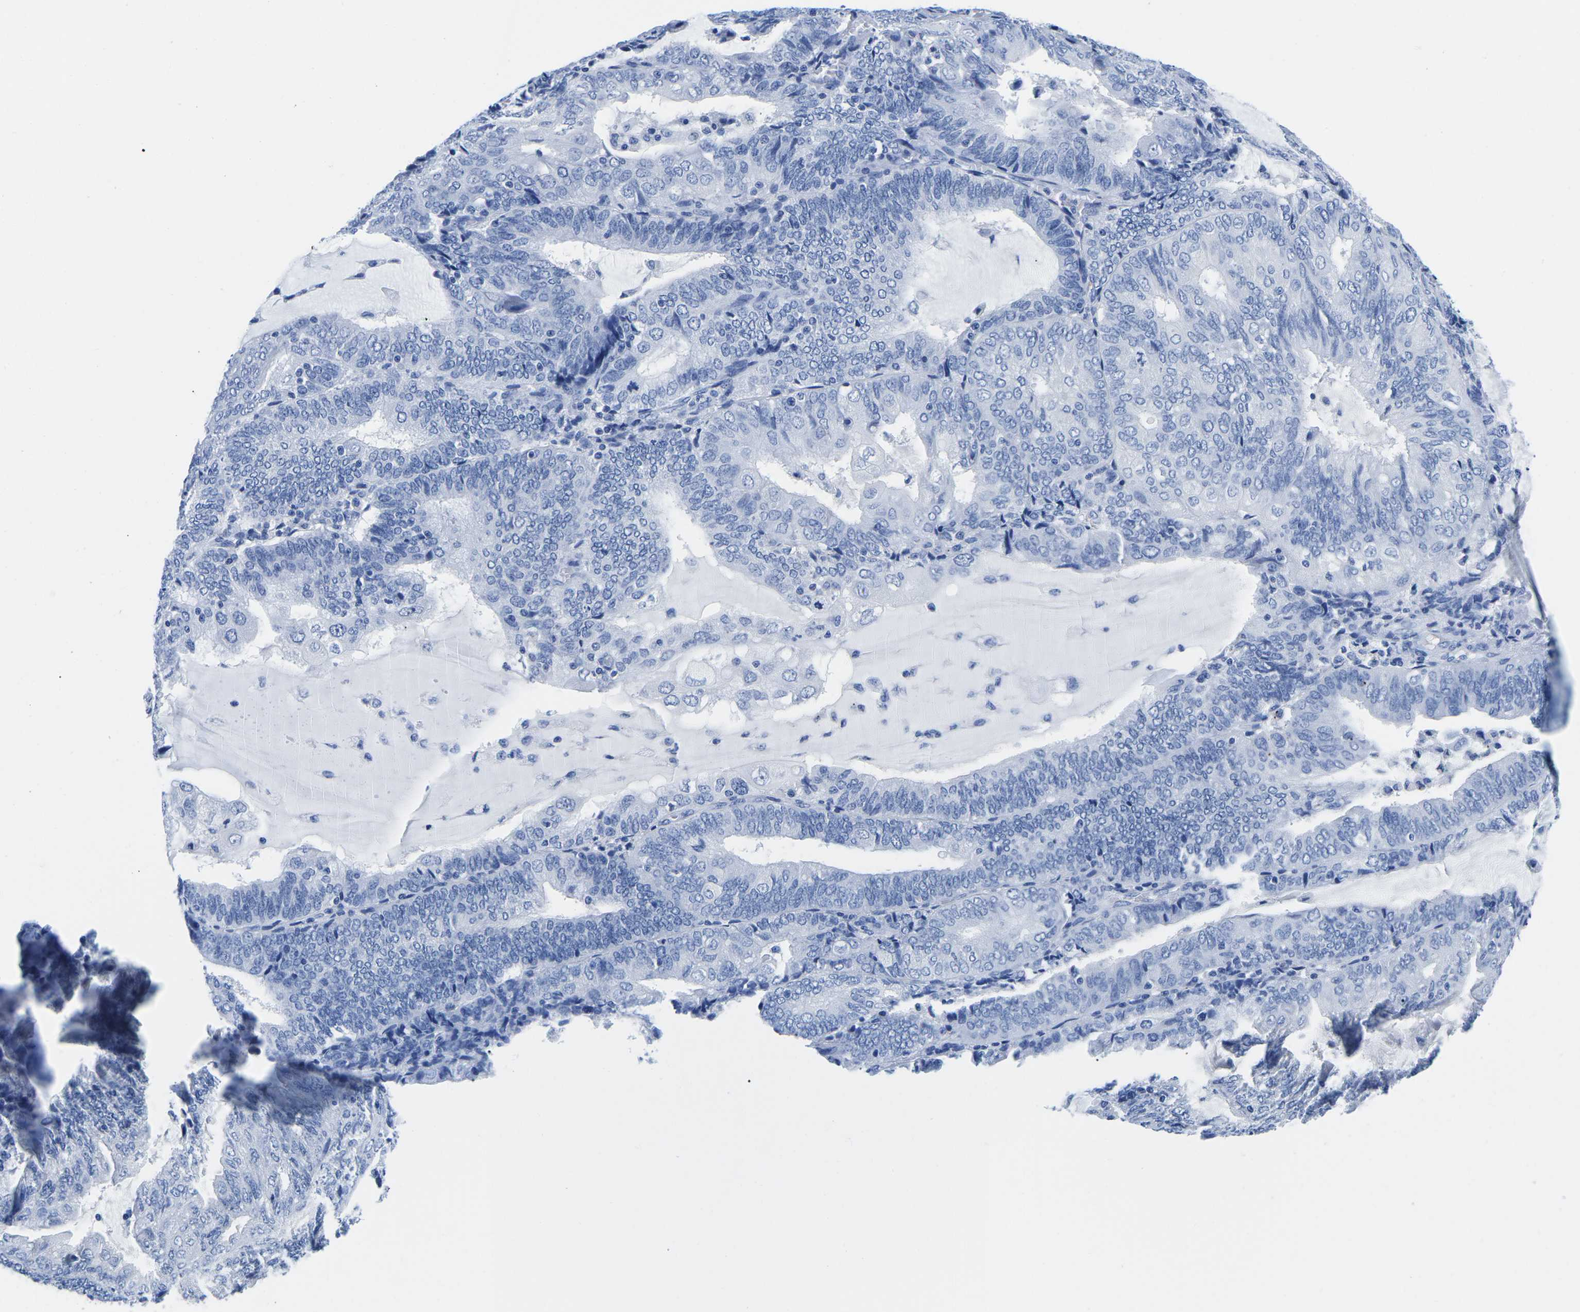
{"staining": {"intensity": "negative", "quantity": "none", "location": "none"}, "tissue": "endometrial cancer", "cell_type": "Tumor cells", "image_type": "cancer", "snomed": [{"axis": "morphology", "description": "Adenocarcinoma, NOS"}, {"axis": "topography", "description": "Endometrium"}], "caption": "The immunohistochemistry image has no significant positivity in tumor cells of adenocarcinoma (endometrial) tissue.", "gene": "CYP1A2", "patient": {"sex": "female", "age": 81}}